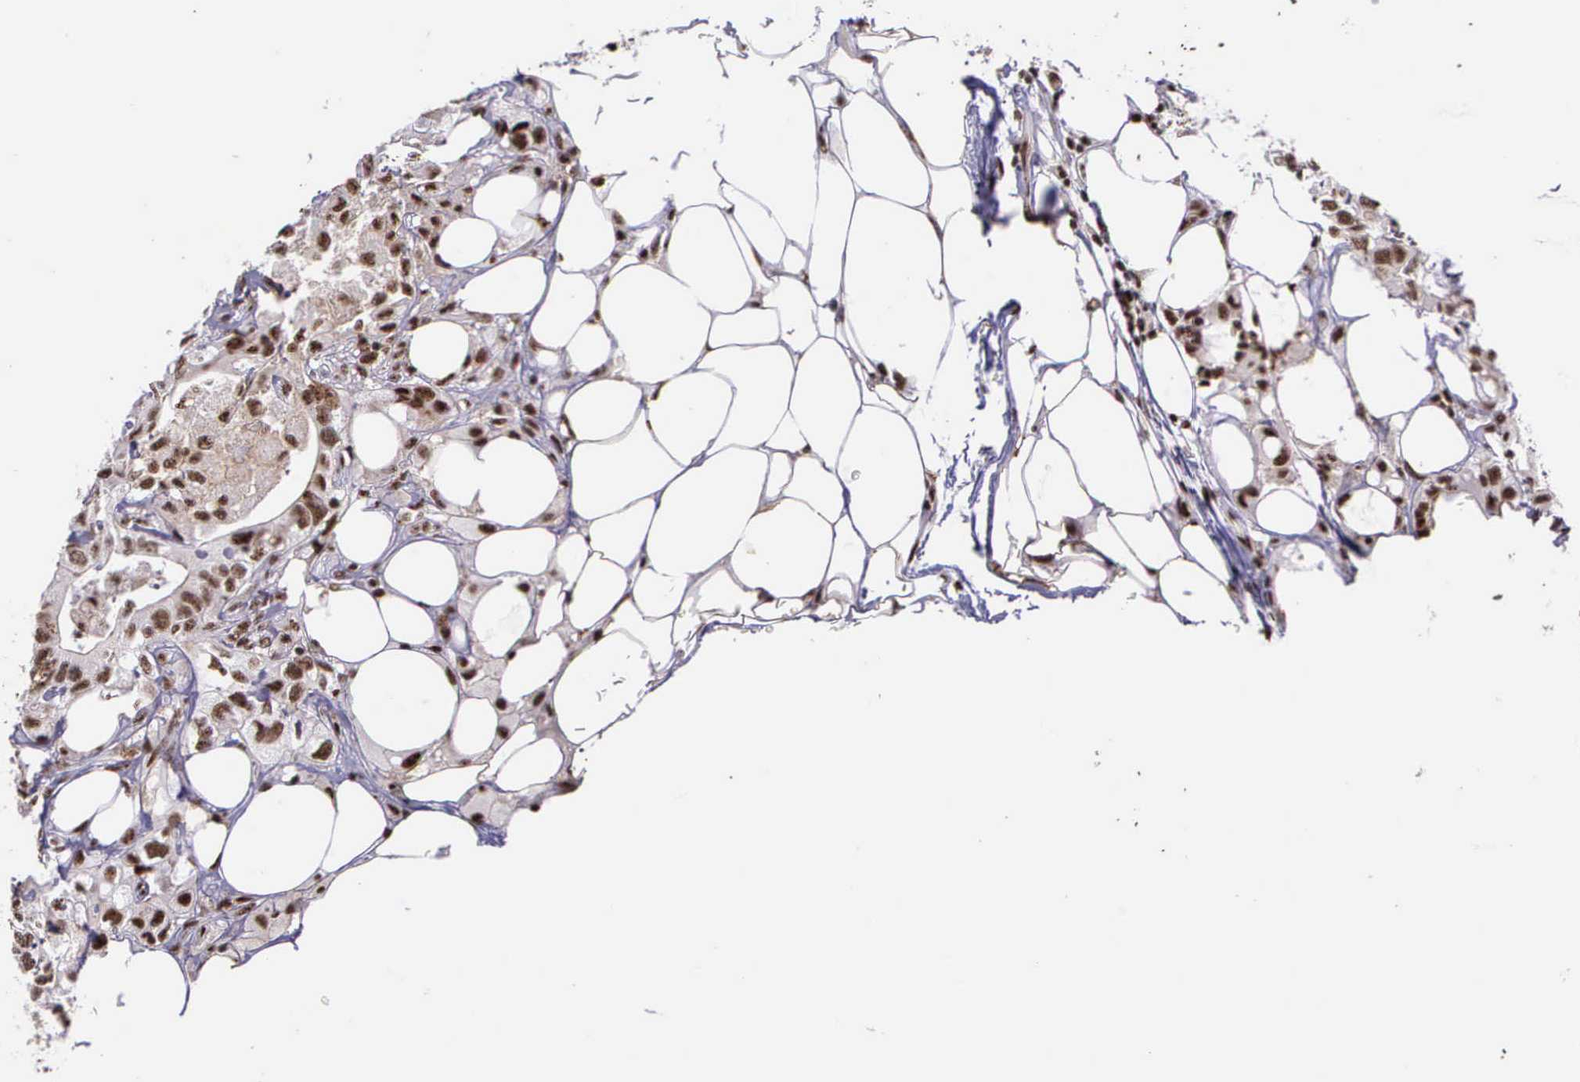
{"staining": {"intensity": "moderate", "quantity": ">75%", "location": "nuclear"}, "tissue": "colorectal cancer", "cell_type": "Tumor cells", "image_type": "cancer", "snomed": [{"axis": "morphology", "description": "Adenocarcinoma, NOS"}, {"axis": "topography", "description": "Rectum"}], "caption": "Moderate nuclear positivity for a protein is present in about >75% of tumor cells of colorectal cancer (adenocarcinoma) using immunohistochemistry.", "gene": "FAM47A", "patient": {"sex": "female", "age": 57}}